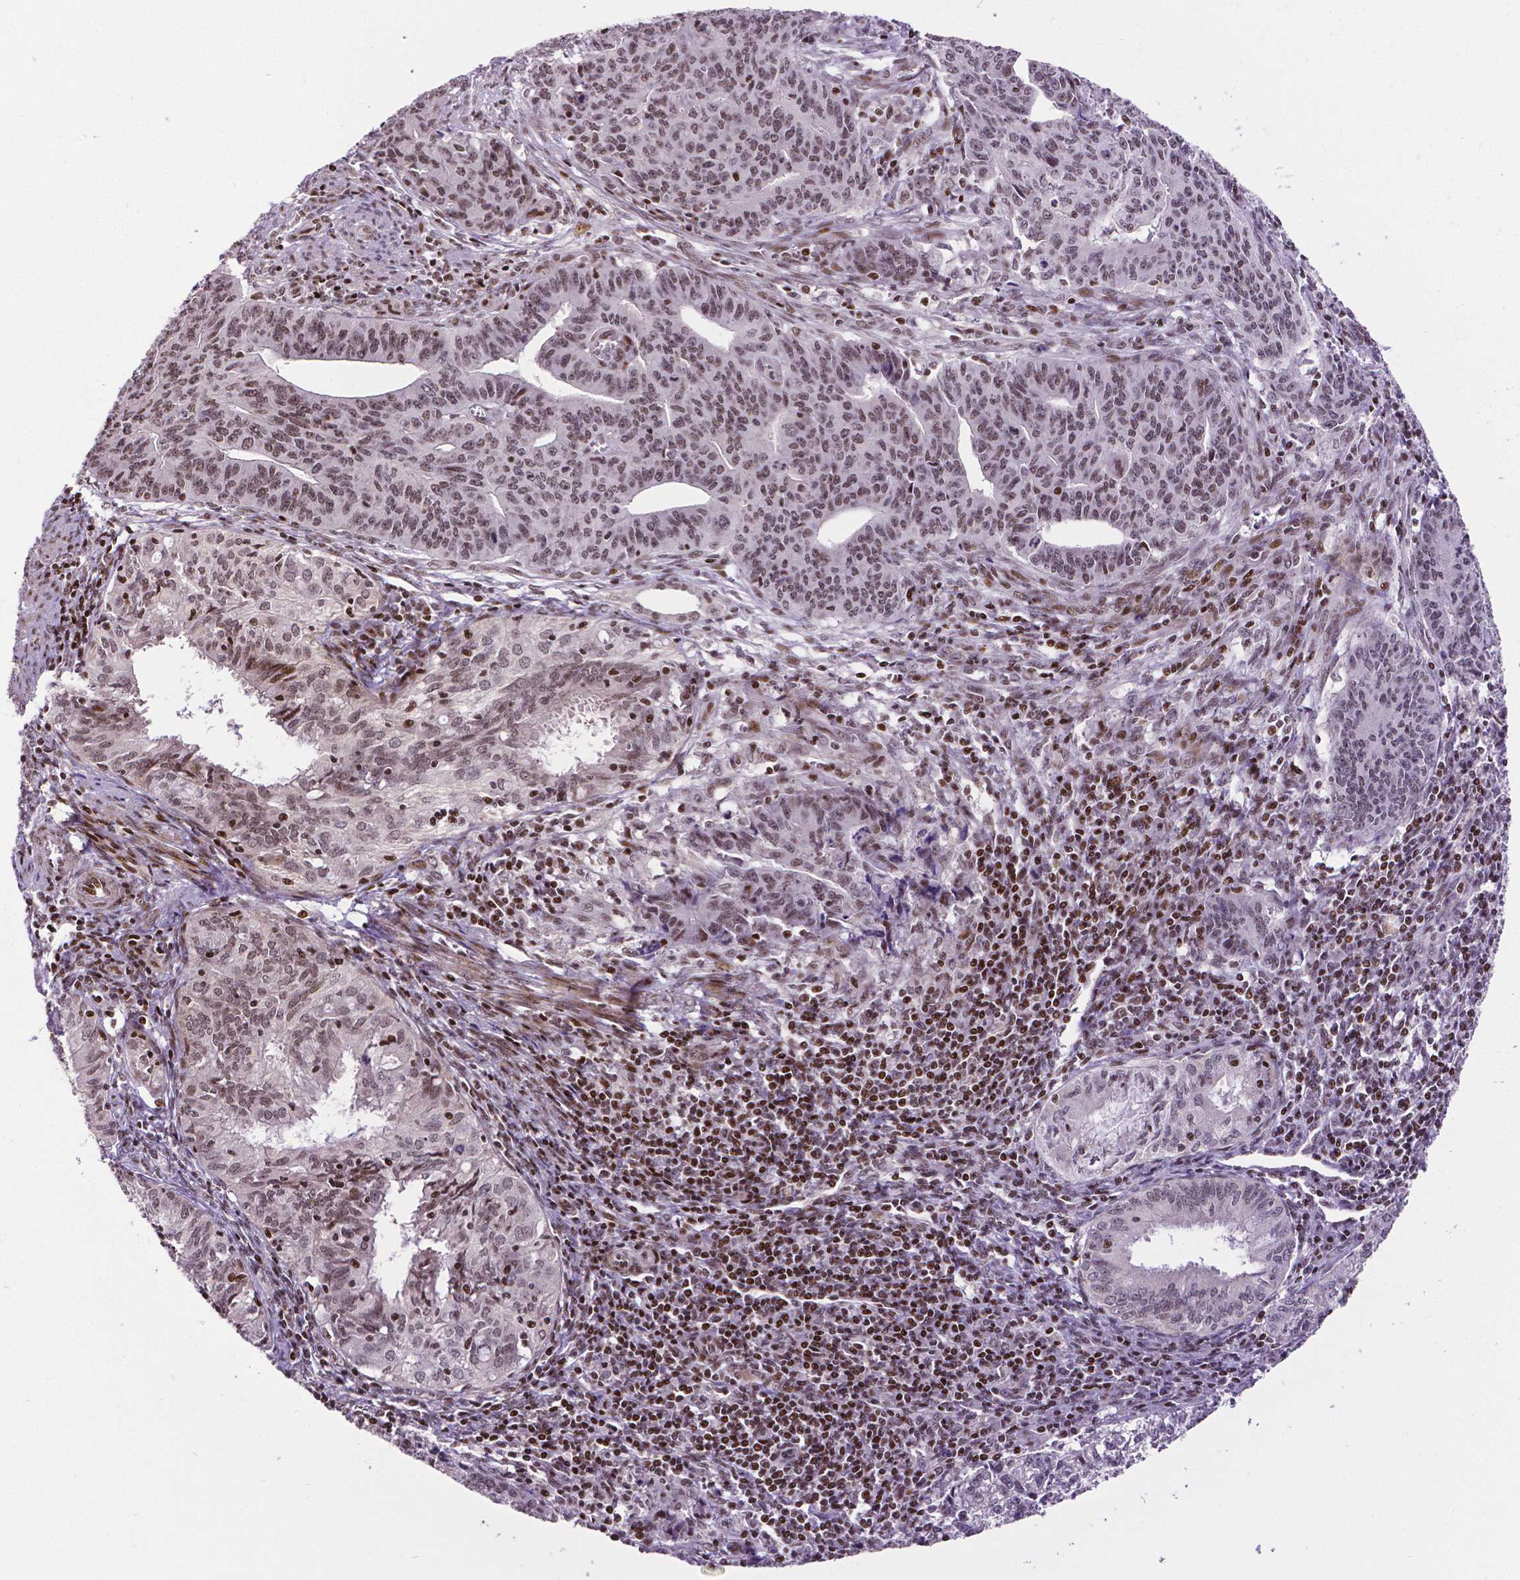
{"staining": {"intensity": "weak", "quantity": "25%-75%", "location": "nuclear"}, "tissue": "endometrial cancer", "cell_type": "Tumor cells", "image_type": "cancer", "snomed": [{"axis": "morphology", "description": "Adenocarcinoma, NOS"}, {"axis": "topography", "description": "Endometrium"}], "caption": "Protein analysis of endometrial adenocarcinoma tissue displays weak nuclear positivity in approximately 25%-75% of tumor cells.", "gene": "CTCF", "patient": {"sex": "female", "age": 59}}